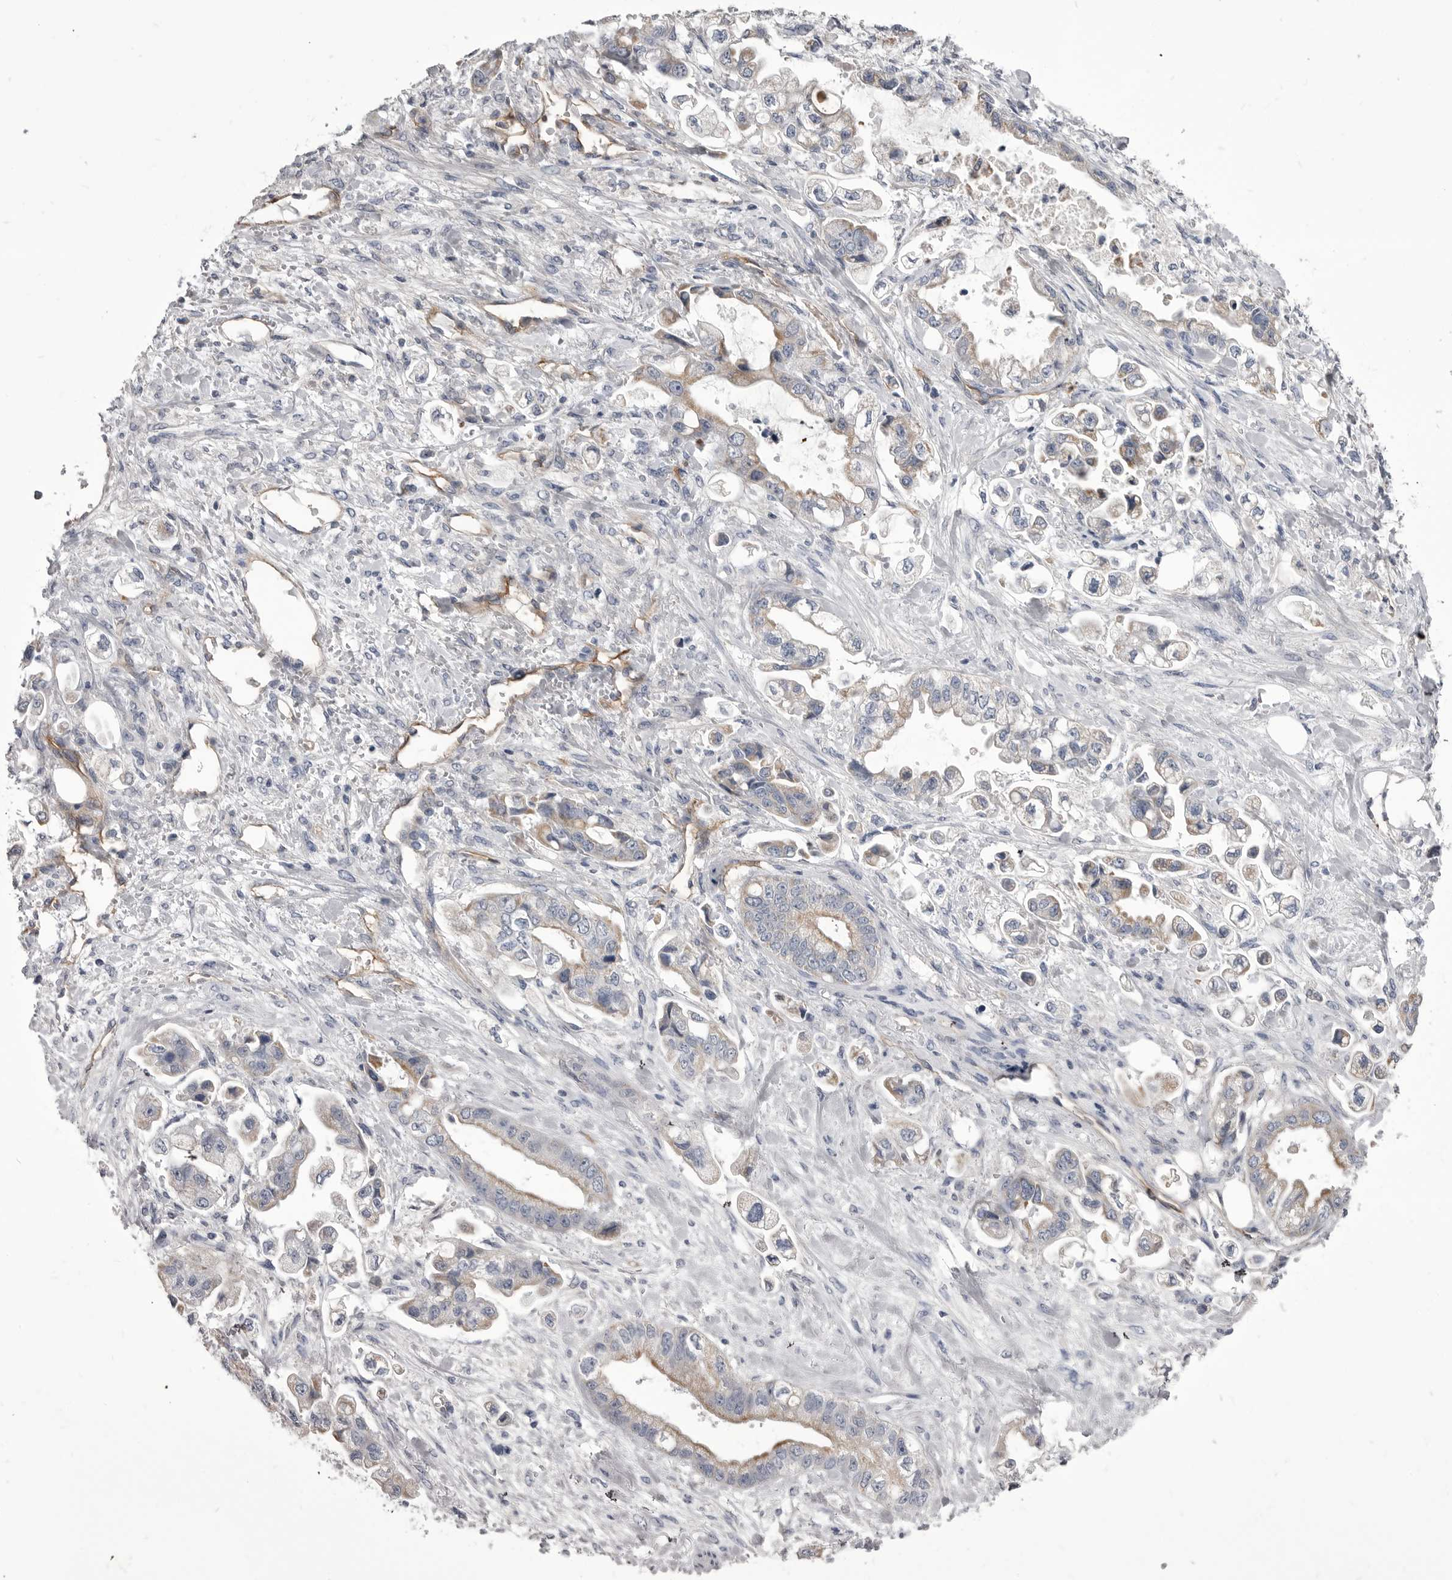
{"staining": {"intensity": "moderate", "quantity": "<25%", "location": "cytoplasmic/membranous"}, "tissue": "stomach cancer", "cell_type": "Tumor cells", "image_type": "cancer", "snomed": [{"axis": "morphology", "description": "Adenocarcinoma, NOS"}, {"axis": "topography", "description": "Stomach"}], "caption": "The photomicrograph displays immunohistochemical staining of adenocarcinoma (stomach). There is moderate cytoplasmic/membranous staining is seen in about <25% of tumor cells.", "gene": "OPLAH", "patient": {"sex": "male", "age": 62}}